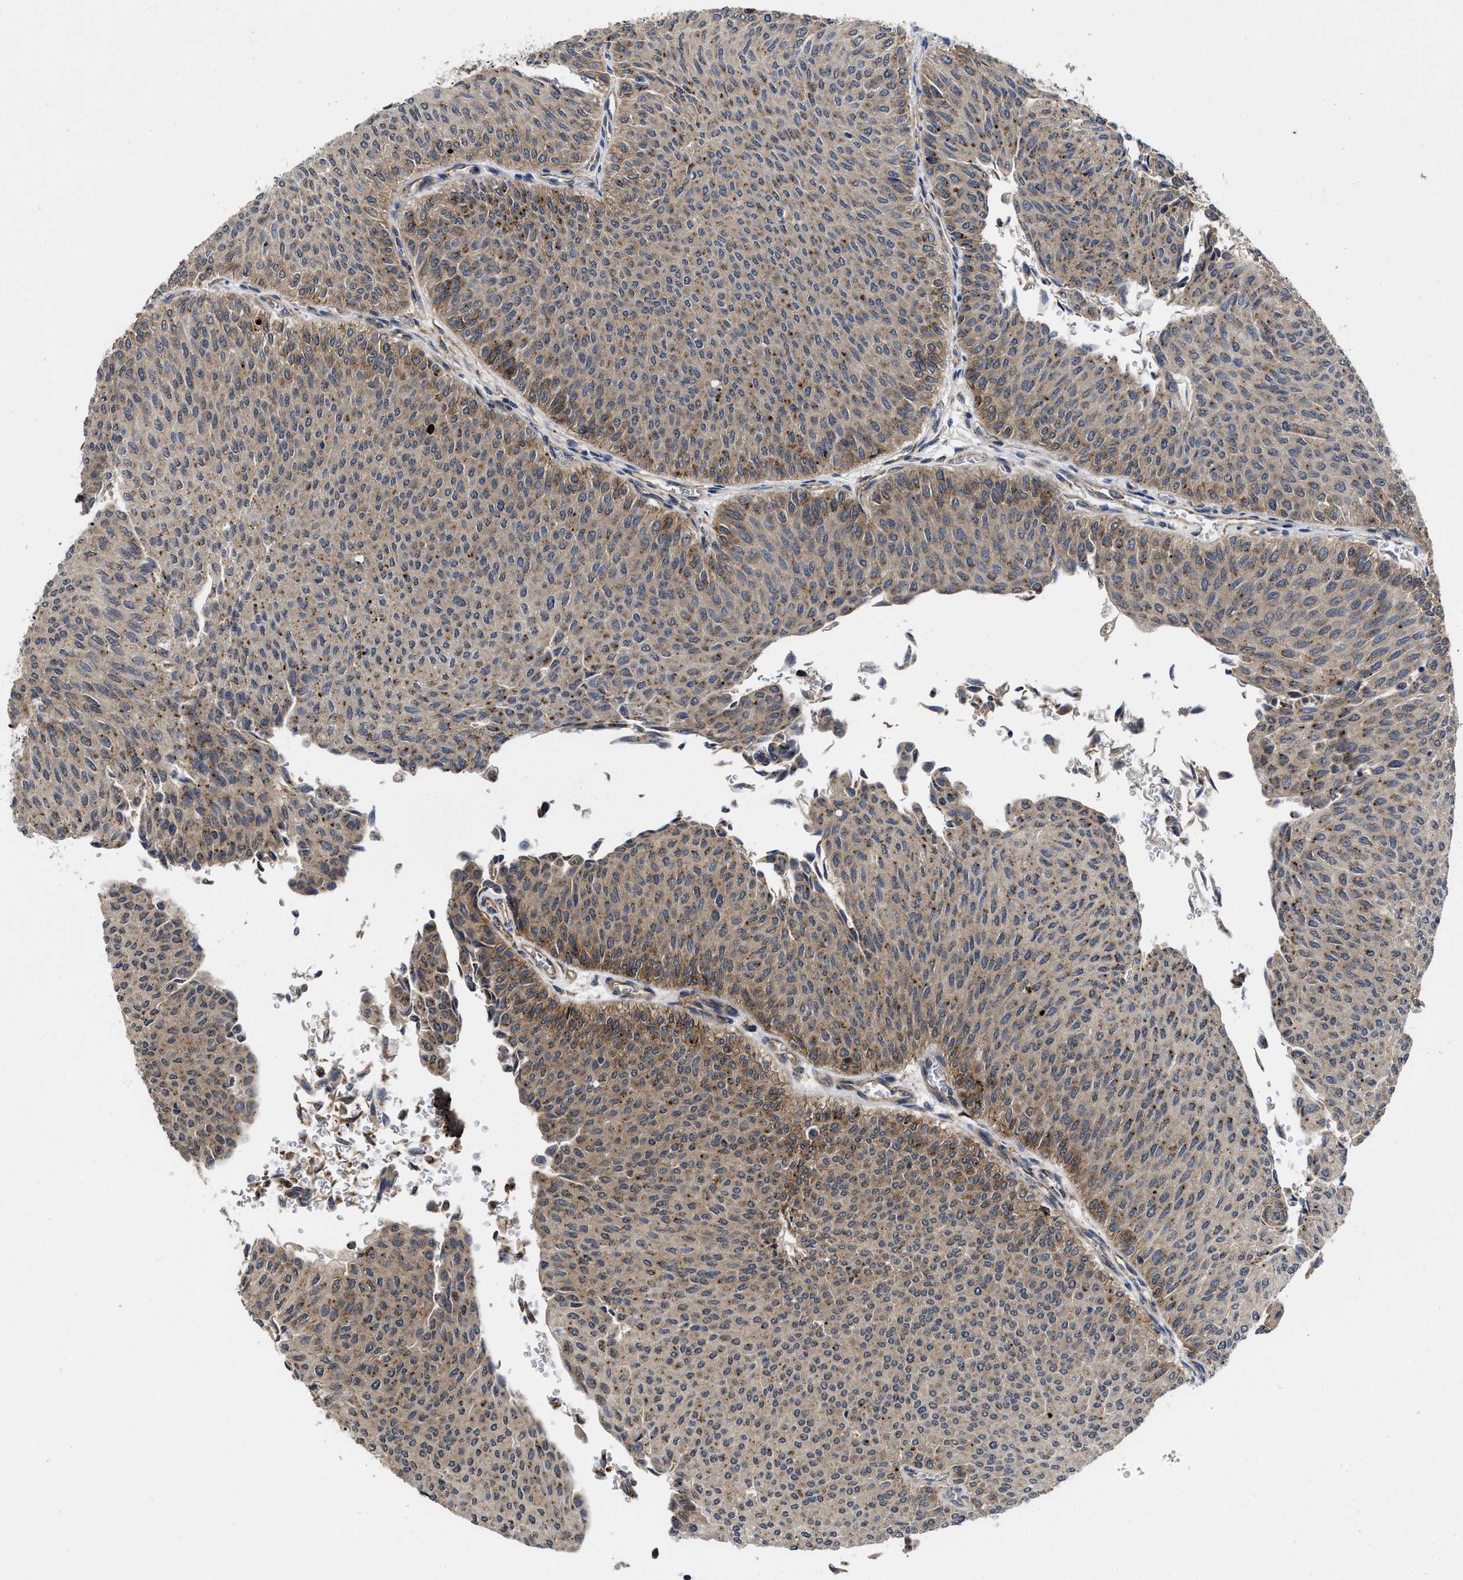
{"staining": {"intensity": "moderate", "quantity": "<25%", "location": "cytoplasmic/membranous"}, "tissue": "urothelial cancer", "cell_type": "Tumor cells", "image_type": "cancer", "snomed": [{"axis": "morphology", "description": "Urothelial carcinoma, Low grade"}, {"axis": "topography", "description": "Urinary bladder"}], "caption": "Protein analysis of urothelial cancer tissue demonstrates moderate cytoplasmic/membranous staining in about <25% of tumor cells.", "gene": "PKD2", "patient": {"sex": "male", "age": 78}}